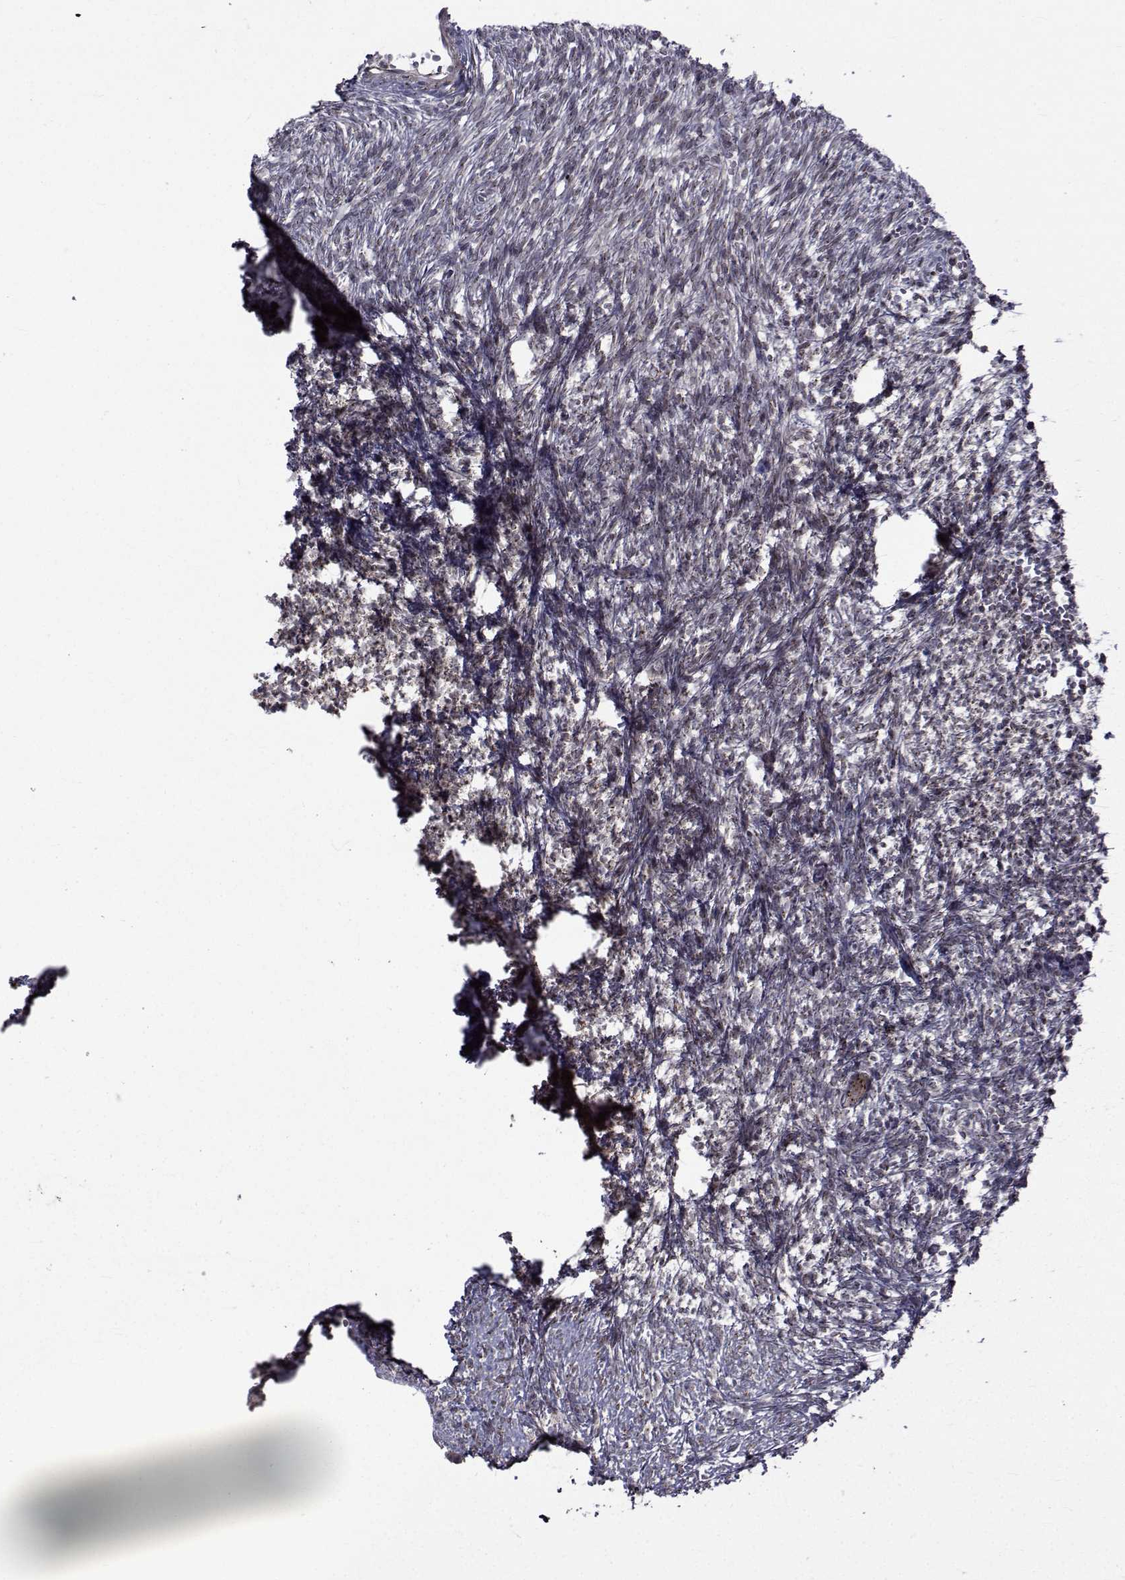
{"staining": {"intensity": "moderate", "quantity": ">75%", "location": "cytoplasmic/membranous"}, "tissue": "ovary", "cell_type": "Follicle cells", "image_type": "normal", "snomed": [{"axis": "morphology", "description": "Normal tissue, NOS"}, {"axis": "topography", "description": "Ovary"}], "caption": "About >75% of follicle cells in normal ovary display moderate cytoplasmic/membranous protein expression as visualized by brown immunohistochemical staining.", "gene": "ATP6V1C2", "patient": {"sex": "female", "age": 43}}